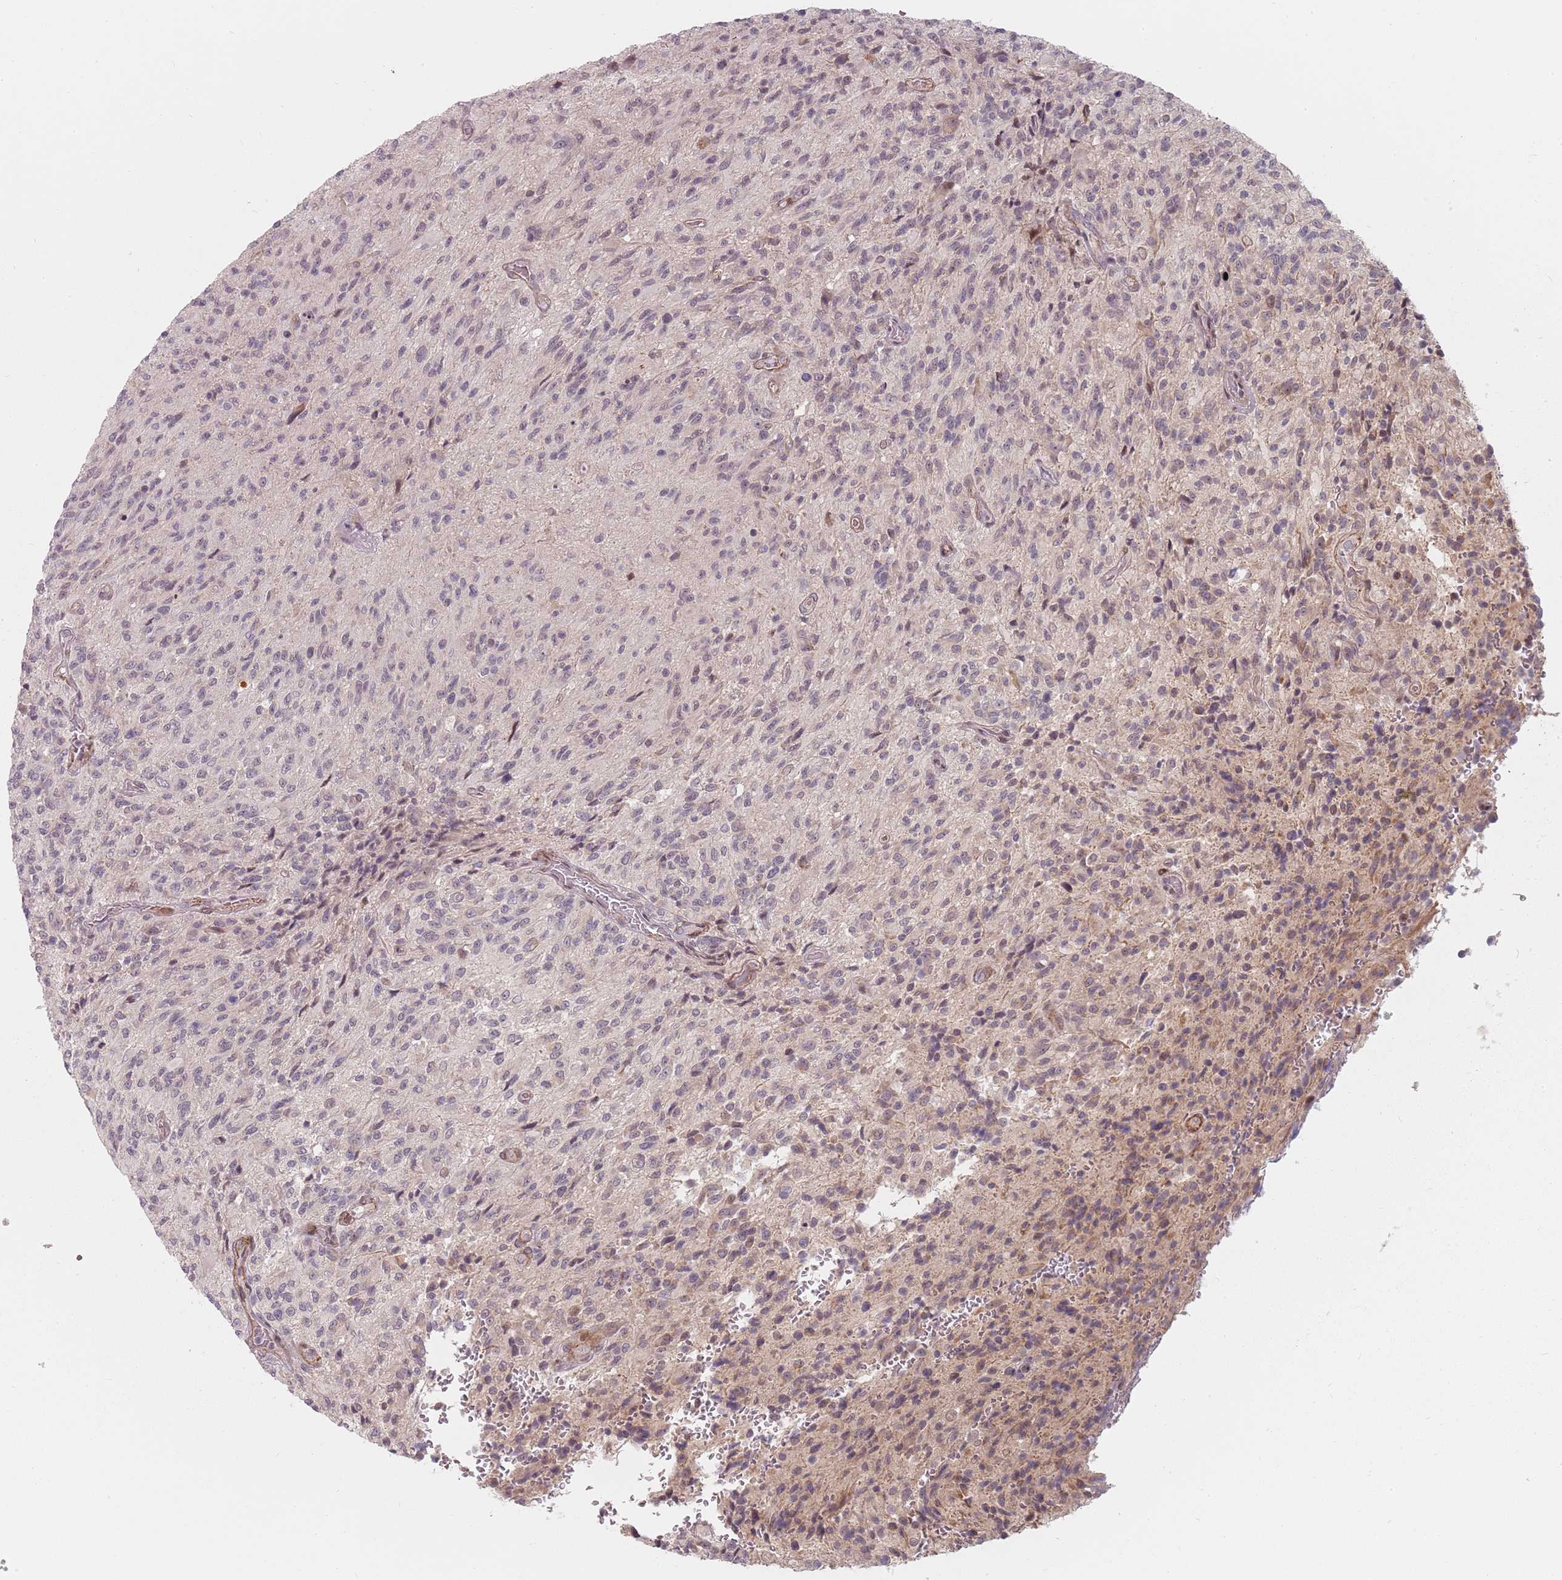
{"staining": {"intensity": "negative", "quantity": "none", "location": "none"}, "tissue": "glioma", "cell_type": "Tumor cells", "image_type": "cancer", "snomed": [{"axis": "morphology", "description": "Normal tissue, NOS"}, {"axis": "morphology", "description": "Glioma, malignant, High grade"}, {"axis": "topography", "description": "Cerebral cortex"}], "caption": "This is an immunohistochemistry photomicrograph of human glioma. There is no expression in tumor cells.", "gene": "RPS6KA2", "patient": {"sex": "male", "age": 56}}